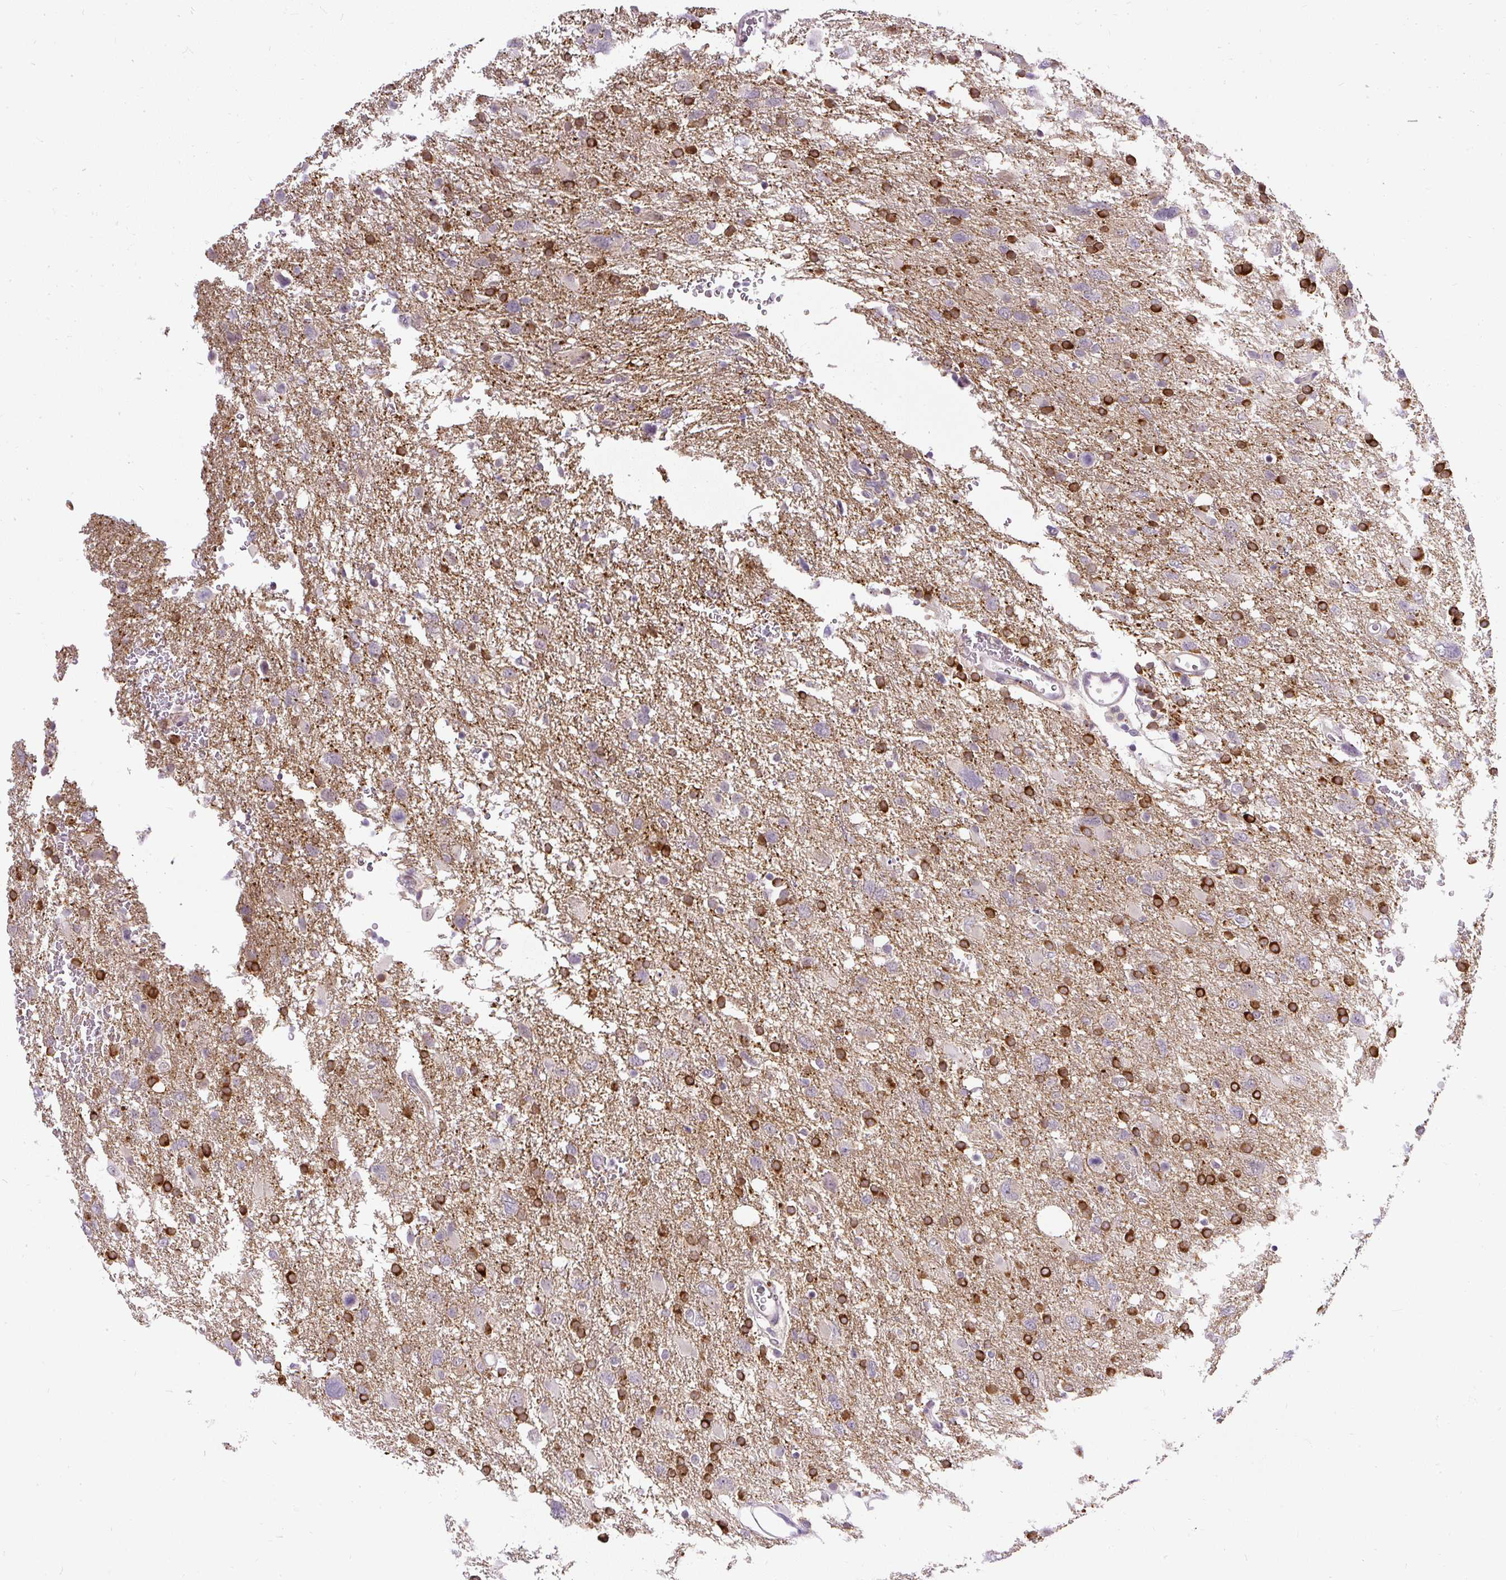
{"staining": {"intensity": "negative", "quantity": "none", "location": "none"}, "tissue": "glioma", "cell_type": "Tumor cells", "image_type": "cancer", "snomed": [{"axis": "morphology", "description": "Glioma, malignant, High grade"}, {"axis": "topography", "description": "Brain"}], "caption": "IHC of glioma displays no positivity in tumor cells. Brightfield microscopy of IHC stained with DAB (brown) and hematoxylin (blue), captured at high magnification.", "gene": "FAM117B", "patient": {"sex": "male", "age": 61}}